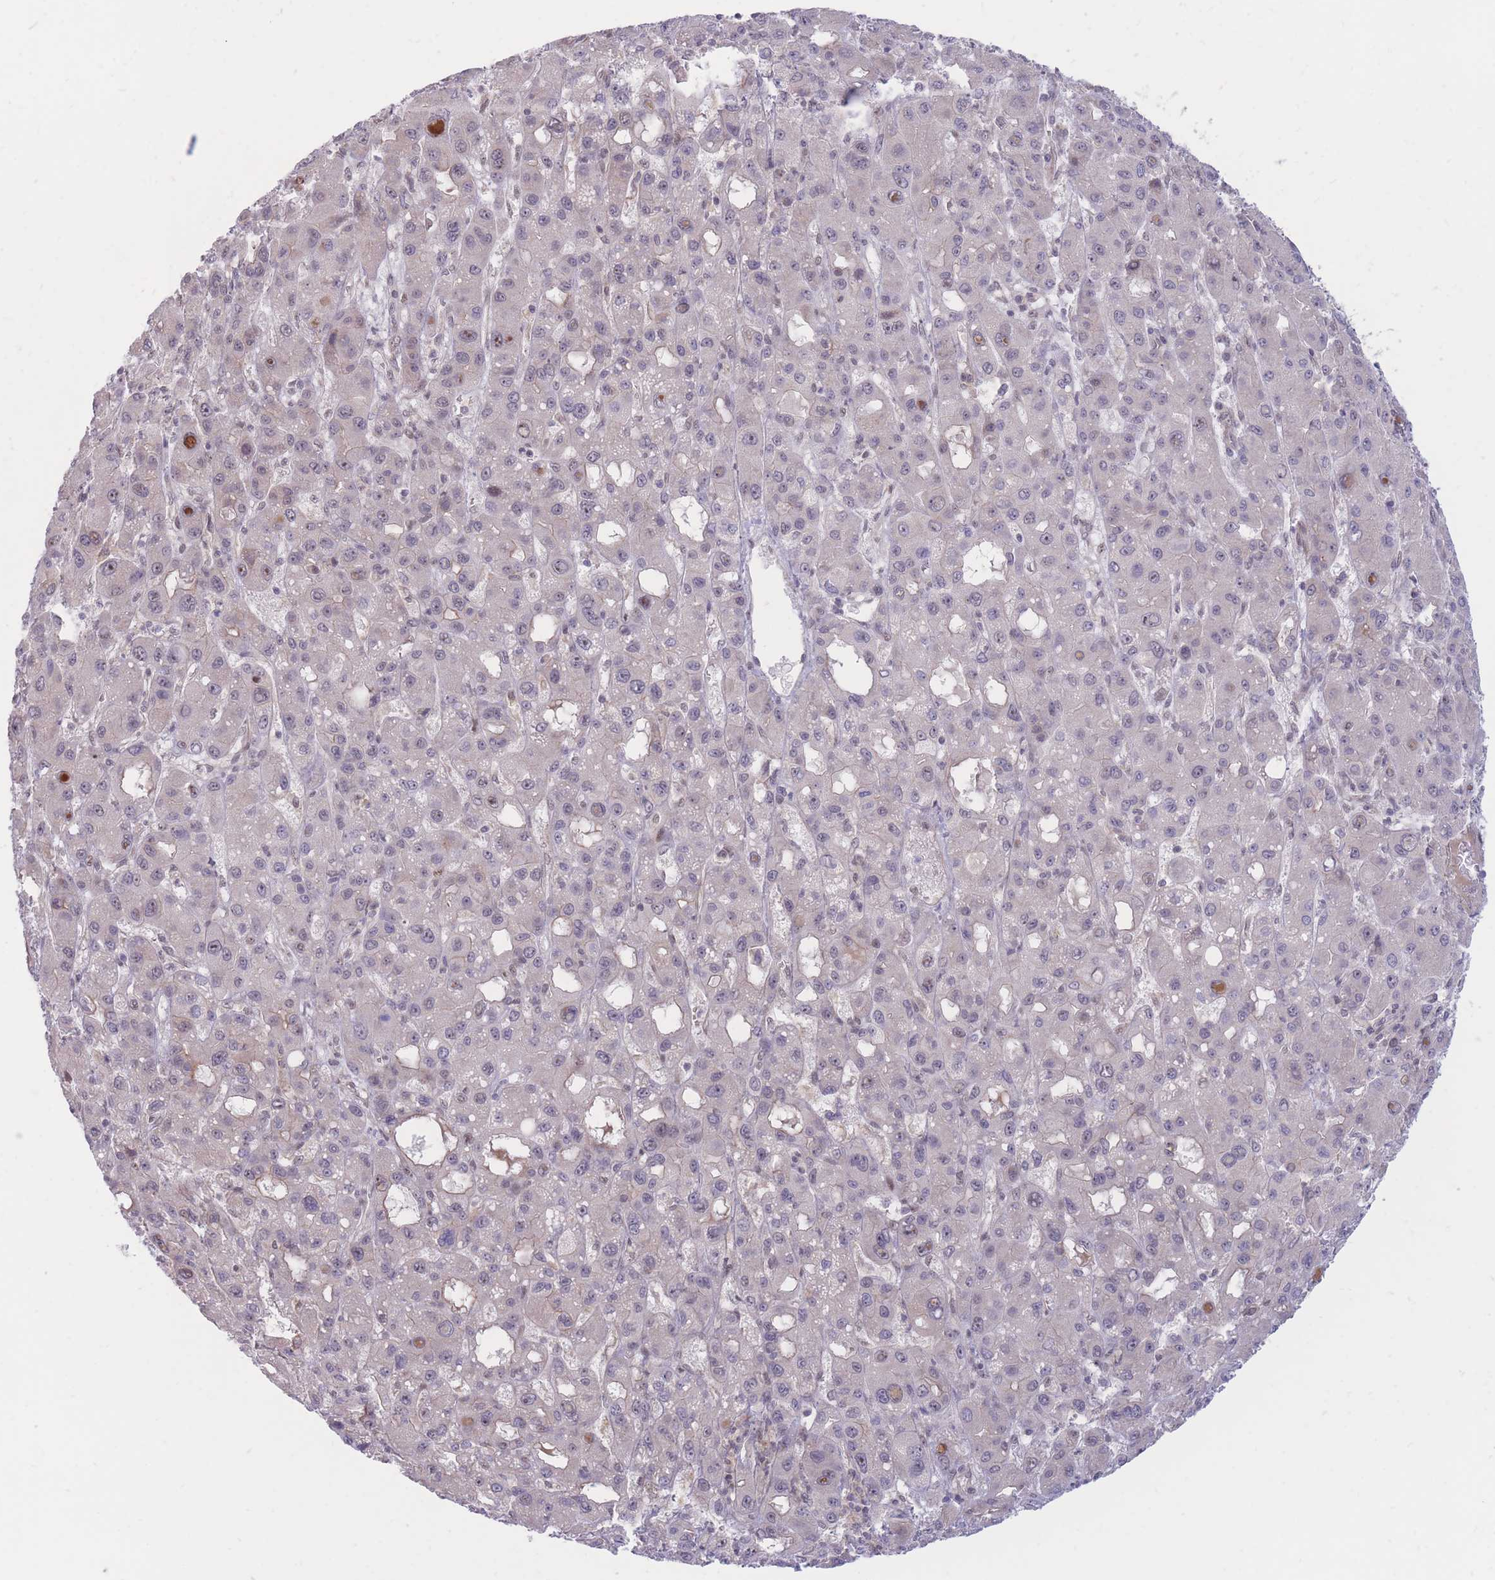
{"staining": {"intensity": "weak", "quantity": "<25%", "location": "nuclear"}, "tissue": "liver cancer", "cell_type": "Tumor cells", "image_type": "cancer", "snomed": [{"axis": "morphology", "description": "Carcinoma, Hepatocellular, NOS"}, {"axis": "topography", "description": "Liver"}], "caption": "This is an immunohistochemistry histopathology image of liver cancer. There is no staining in tumor cells.", "gene": "ERICH6B", "patient": {"sex": "male", "age": 55}}